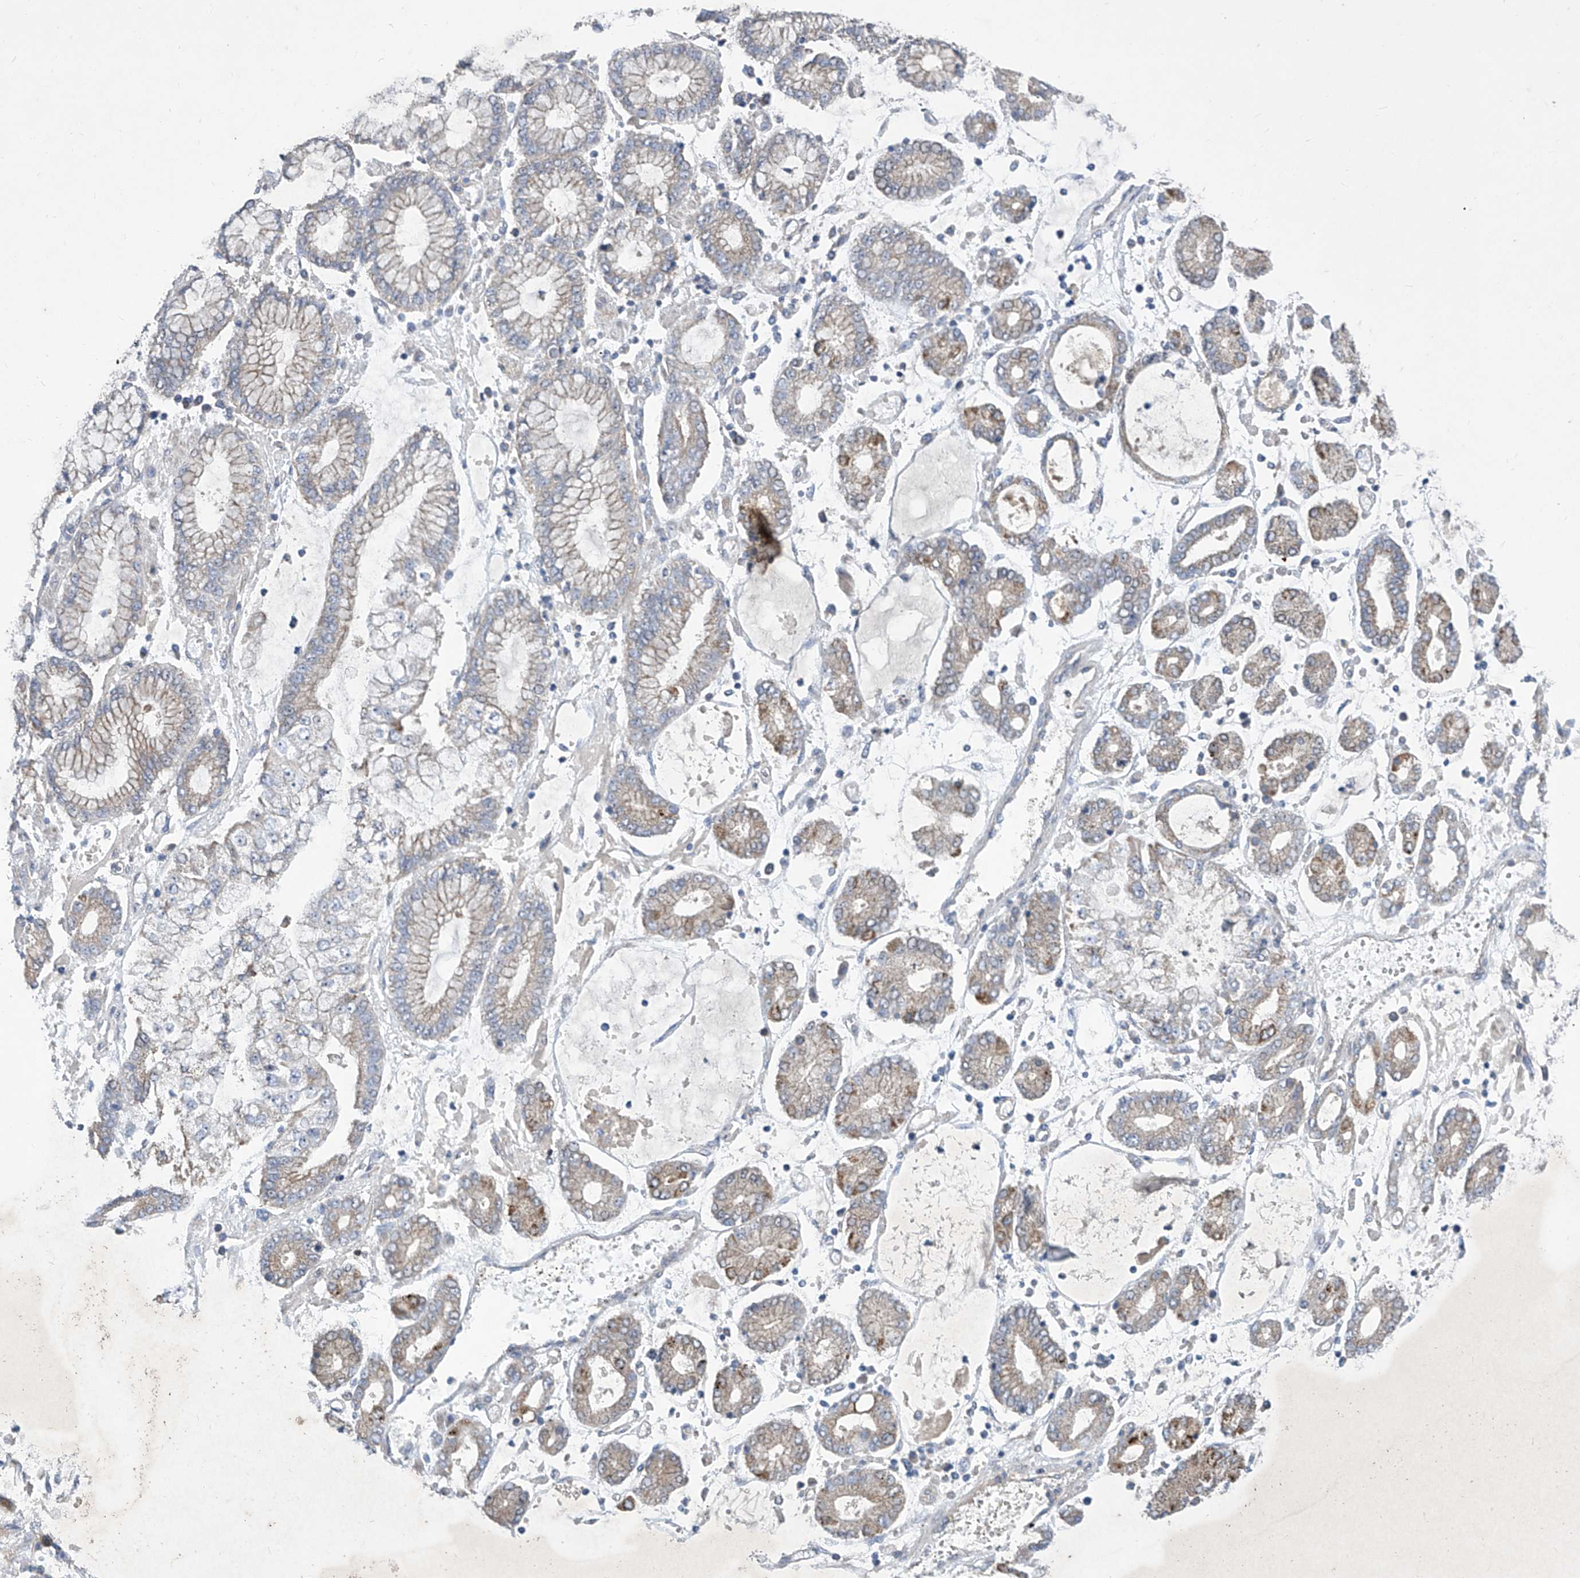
{"staining": {"intensity": "negative", "quantity": "none", "location": "none"}, "tissue": "stomach cancer", "cell_type": "Tumor cells", "image_type": "cancer", "snomed": [{"axis": "morphology", "description": "Adenocarcinoma, NOS"}, {"axis": "topography", "description": "Stomach"}], "caption": "Immunohistochemistry image of adenocarcinoma (stomach) stained for a protein (brown), which exhibits no positivity in tumor cells. (DAB immunohistochemistry with hematoxylin counter stain).", "gene": "COQ3", "patient": {"sex": "male", "age": 76}}